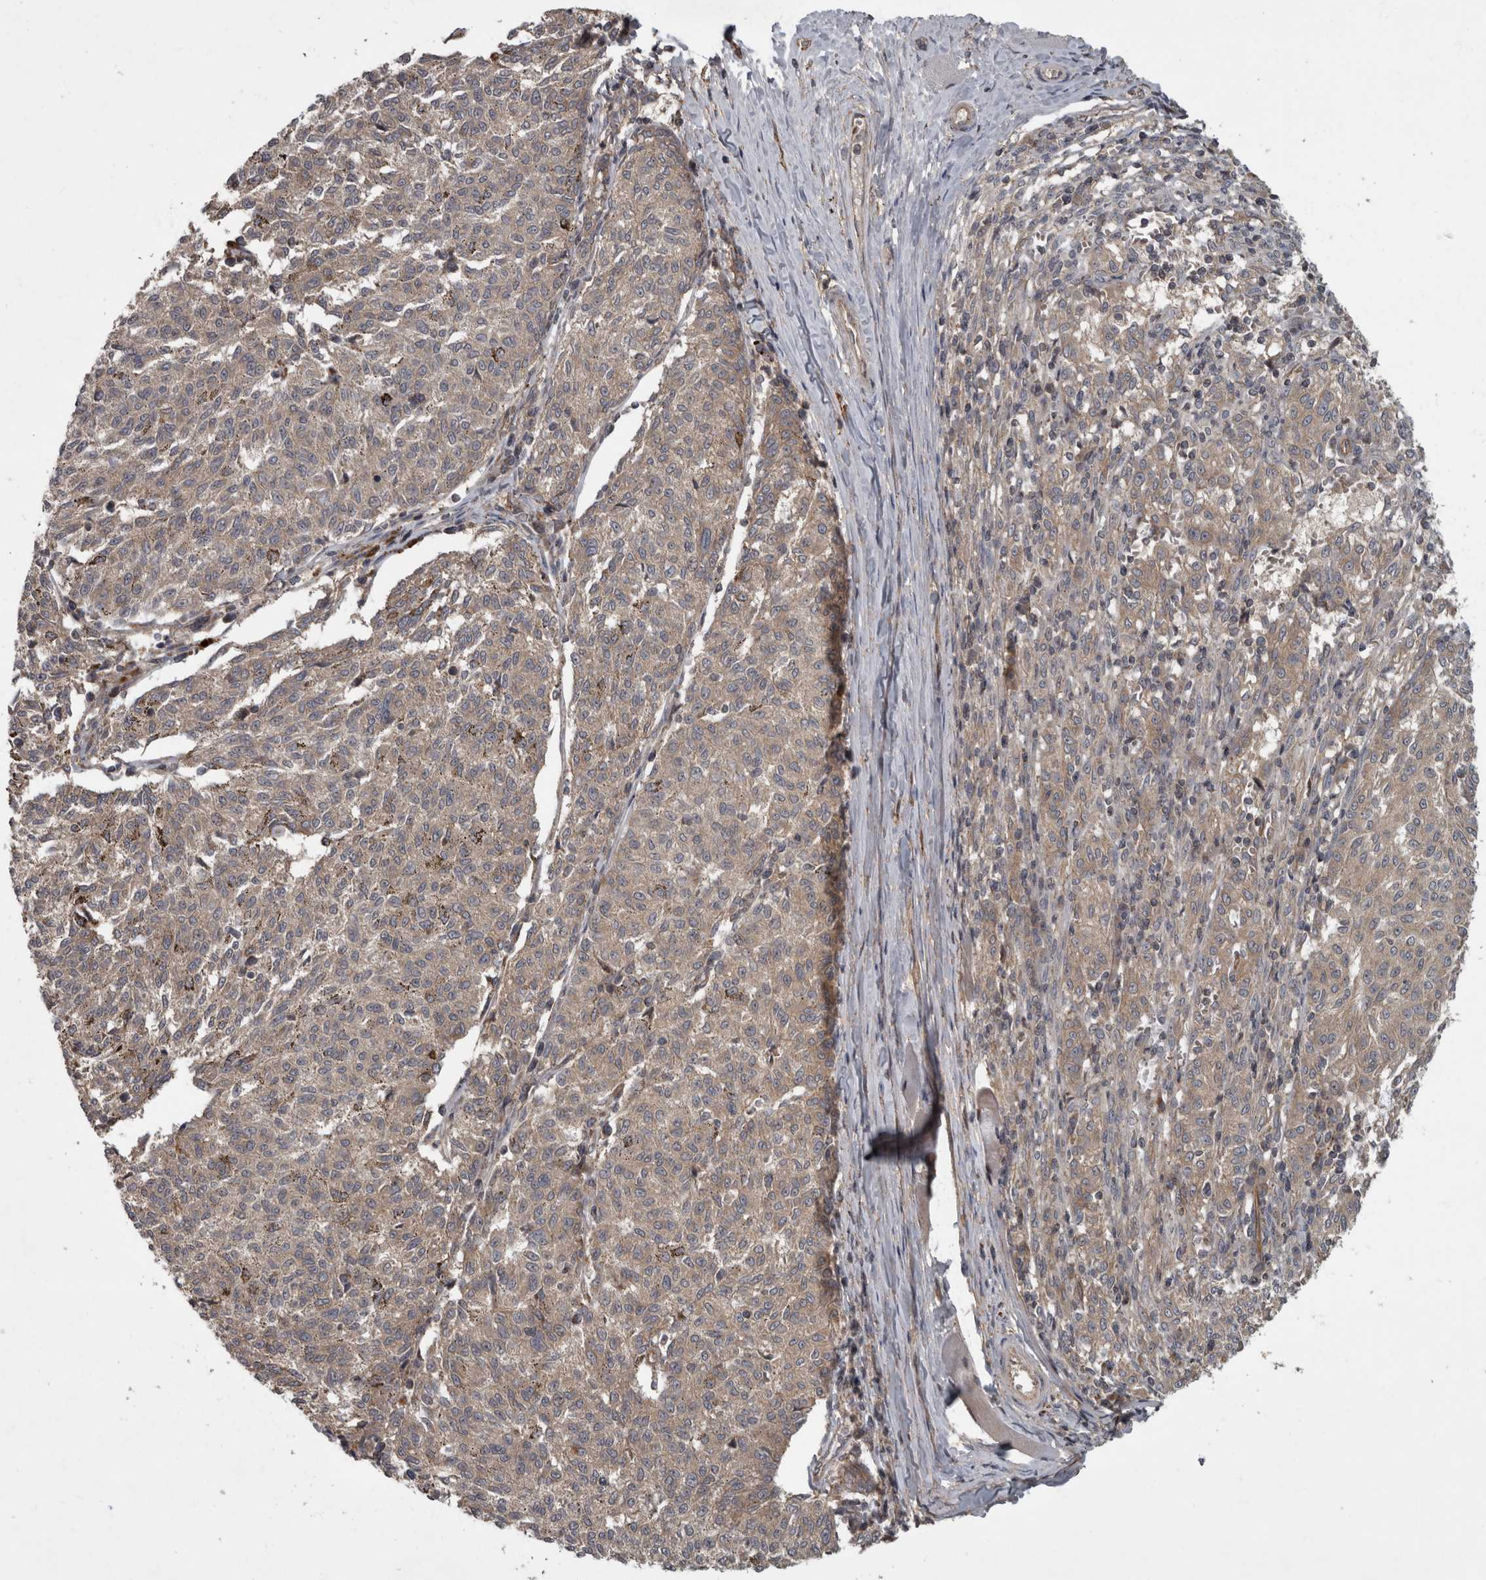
{"staining": {"intensity": "weak", "quantity": ">75%", "location": "cytoplasmic/membranous"}, "tissue": "melanoma", "cell_type": "Tumor cells", "image_type": "cancer", "snomed": [{"axis": "morphology", "description": "Malignant melanoma, NOS"}, {"axis": "topography", "description": "Skin"}], "caption": "Weak cytoplasmic/membranous staining is present in about >75% of tumor cells in melanoma. Using DAB (3,3'-diaminobenzidine) (brown) and hematoxylin (blue) stains, captured at high magnification using brightfield microscopy.", "gene": "VEGFD", "patient": {"sex": "female", "age": 72}}